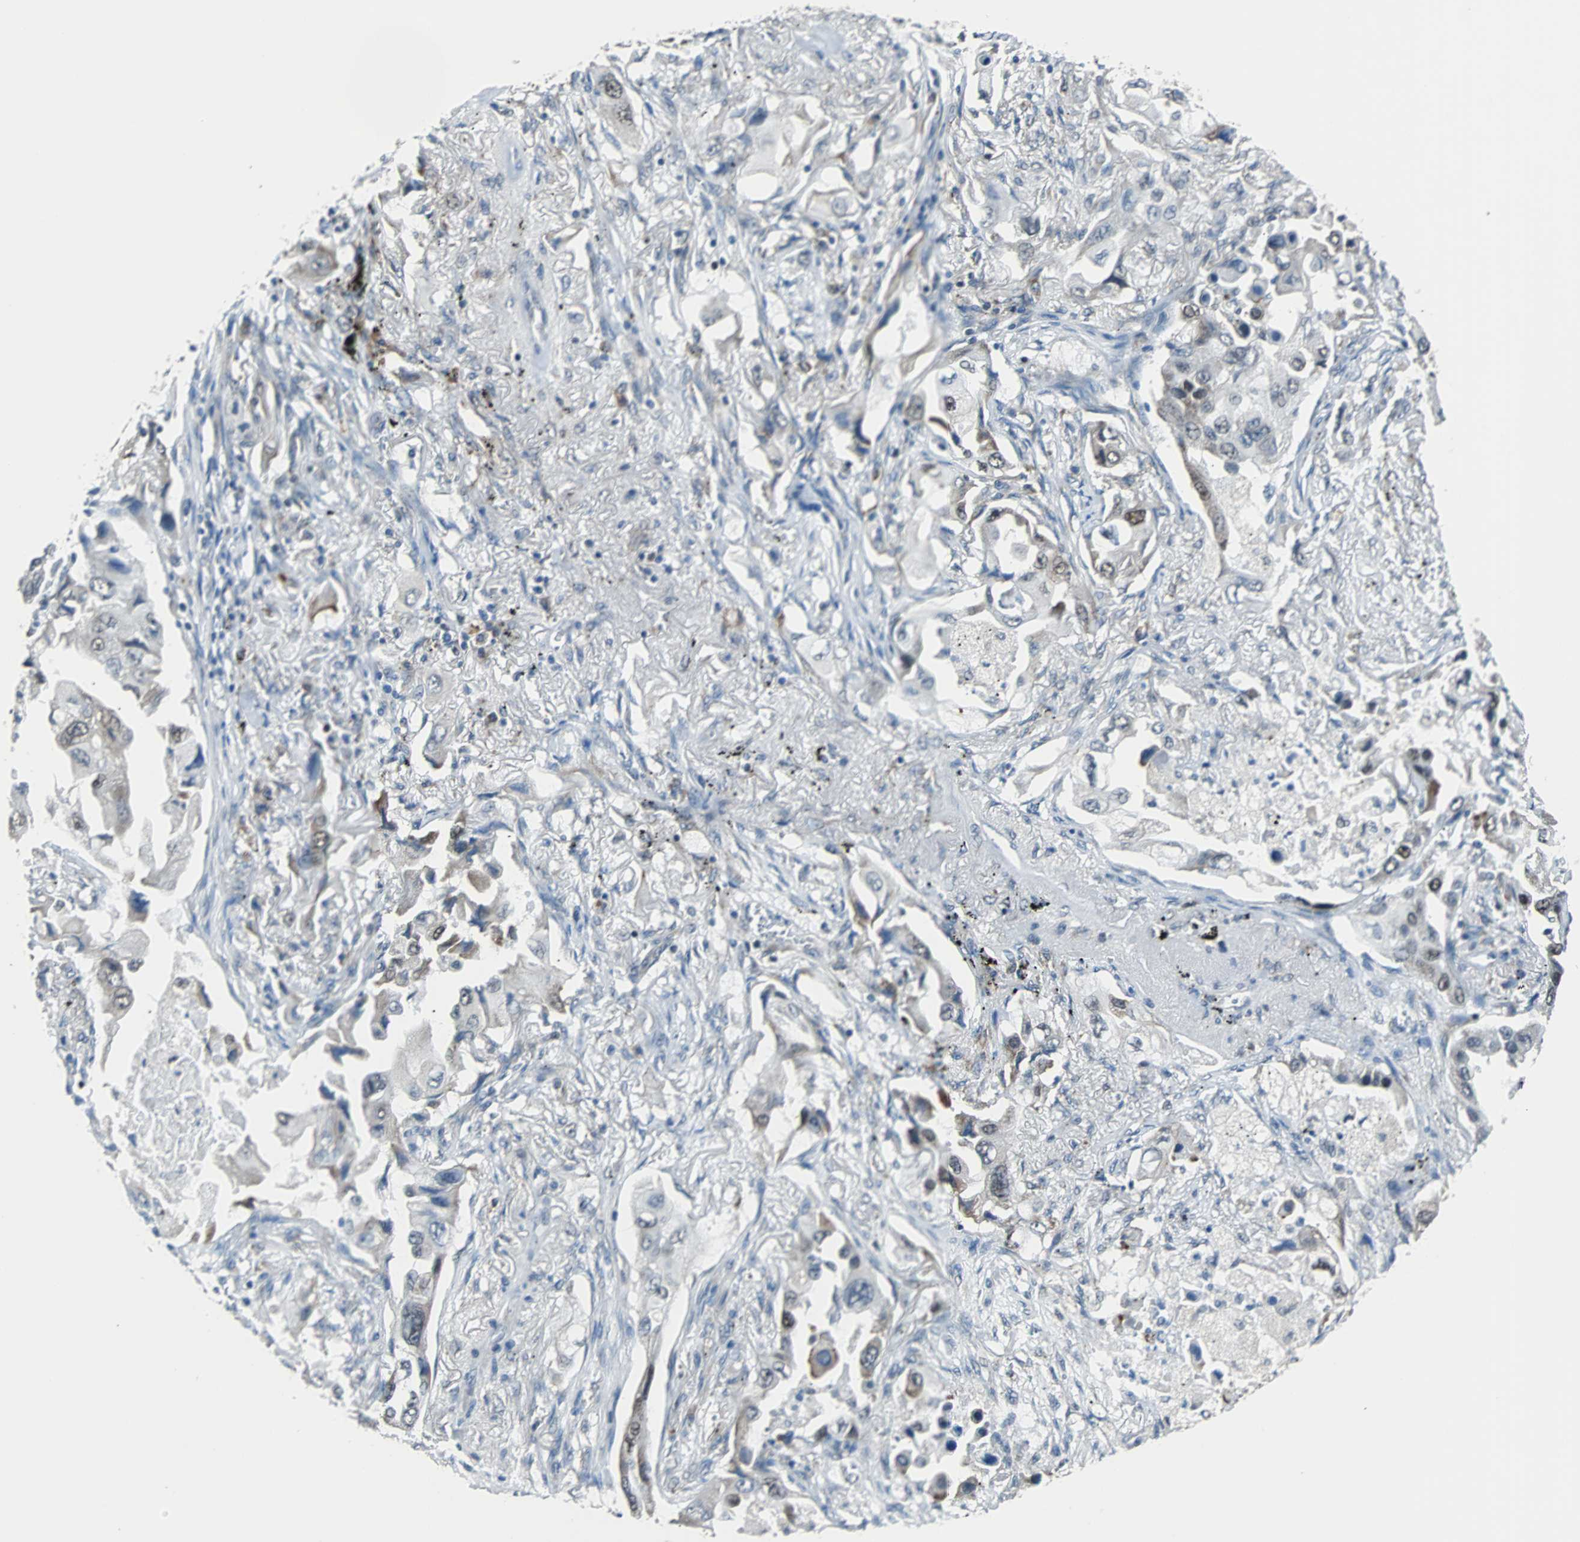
{"staining": {"intensity": "moderate", "quantity": "<25%", "location": "cytoplasmic/membranous,nuclear"}, "tissue": "lung cancer", "cell_type": "Tumor cells", "image_type": "cancer", "snomed": [{"axis": "morphology", "description": "Adenocarcinoma, NOS"}, {"axis": "topography", "description": "Lung"}], "caption": "Human adenocarcinoma (lung) stained for a protein (brown) reveals moderate cytoplasmic/membranous and nuclear positive expression in about <25% of tumor cells.", "gene": "USP28", "patient": {"sex": "female", "age": 65}}